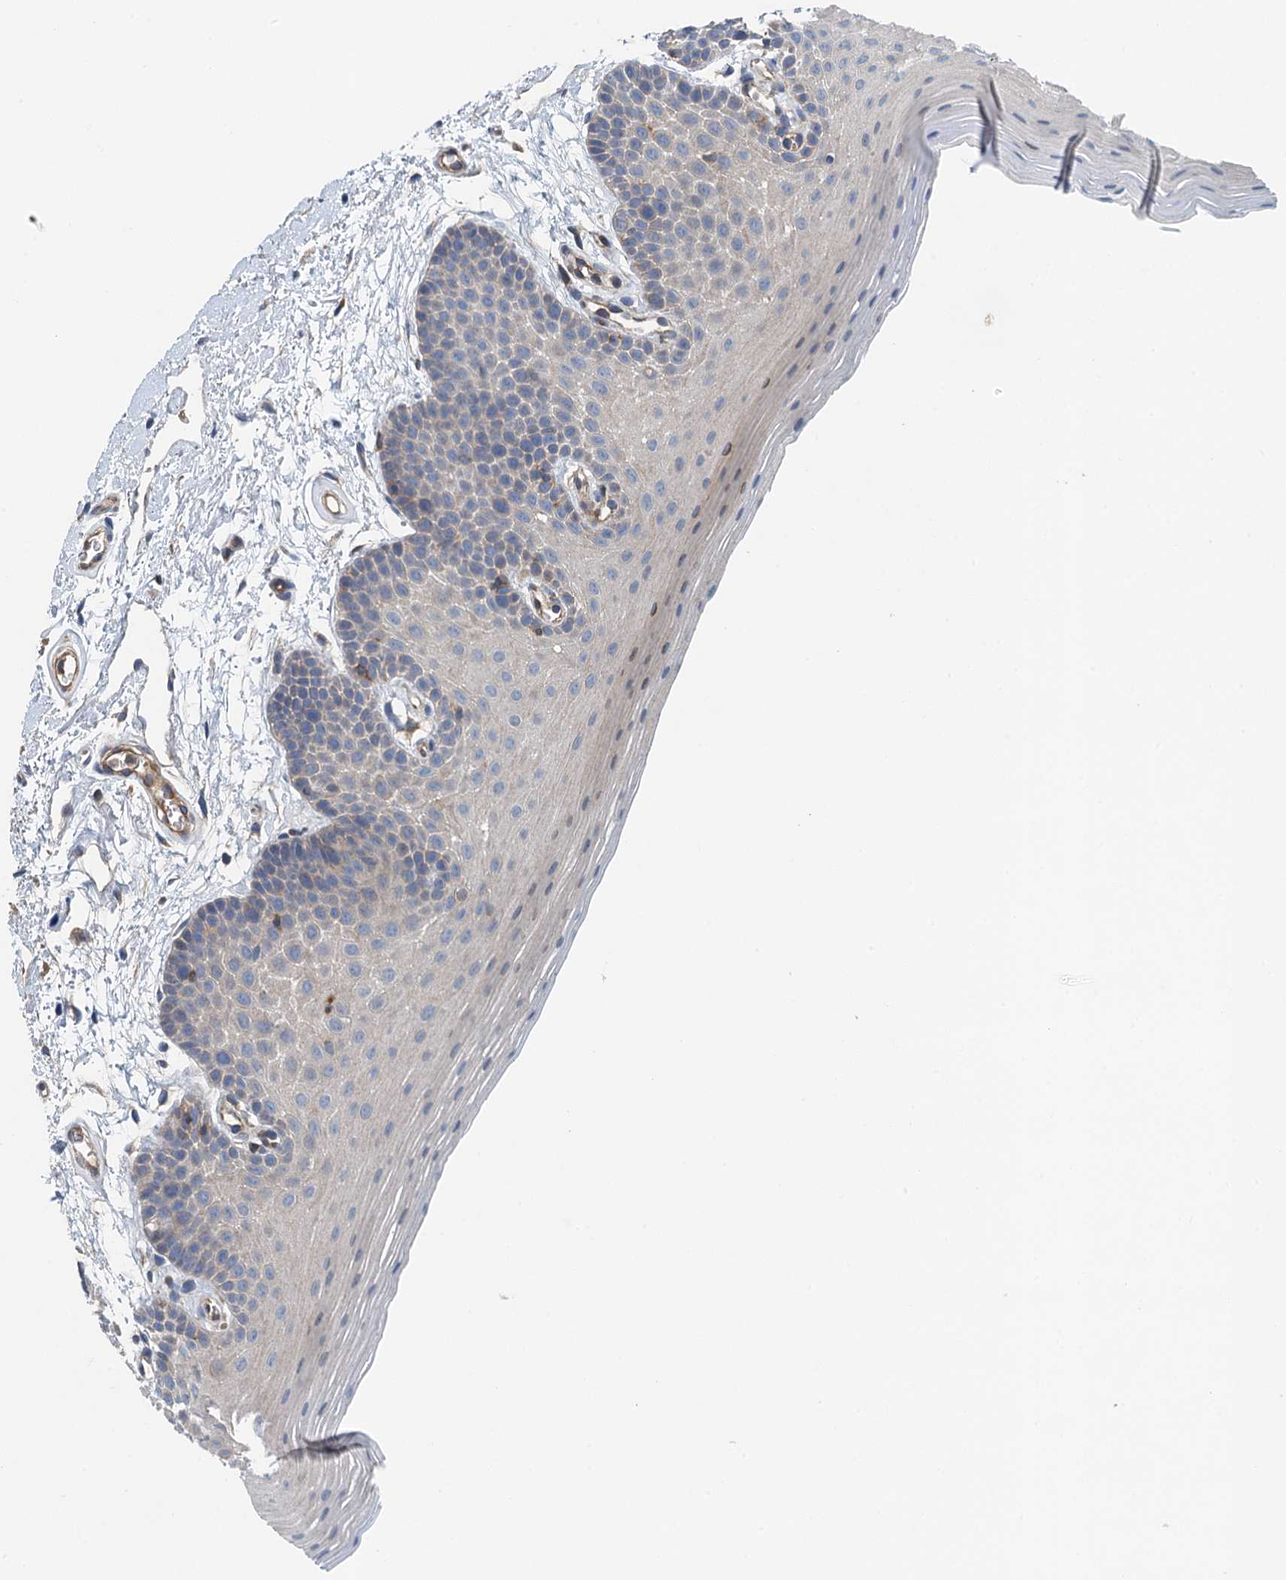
{"staining": {"intensity": "negative", "quantity": "none", "location": "none"}, "tissue": "oral mucosa", "cell_type": "Squamous epithelial cells", "image_type": "normal", "snomed": [{"axis": "morphology", "description": "Normal tissue, NOS"}, {"axis": "topography", "description": "Oral tissue"}], "caption": "Squamous epithelial cells show no significant protein staining in unremarkable oral mucosa. (DAB immunohistochemistry visualized using brightfield microscopy, high magnification).", "gene": "PPP1R14D", "patient": {"sex": "male", "age": 62}}